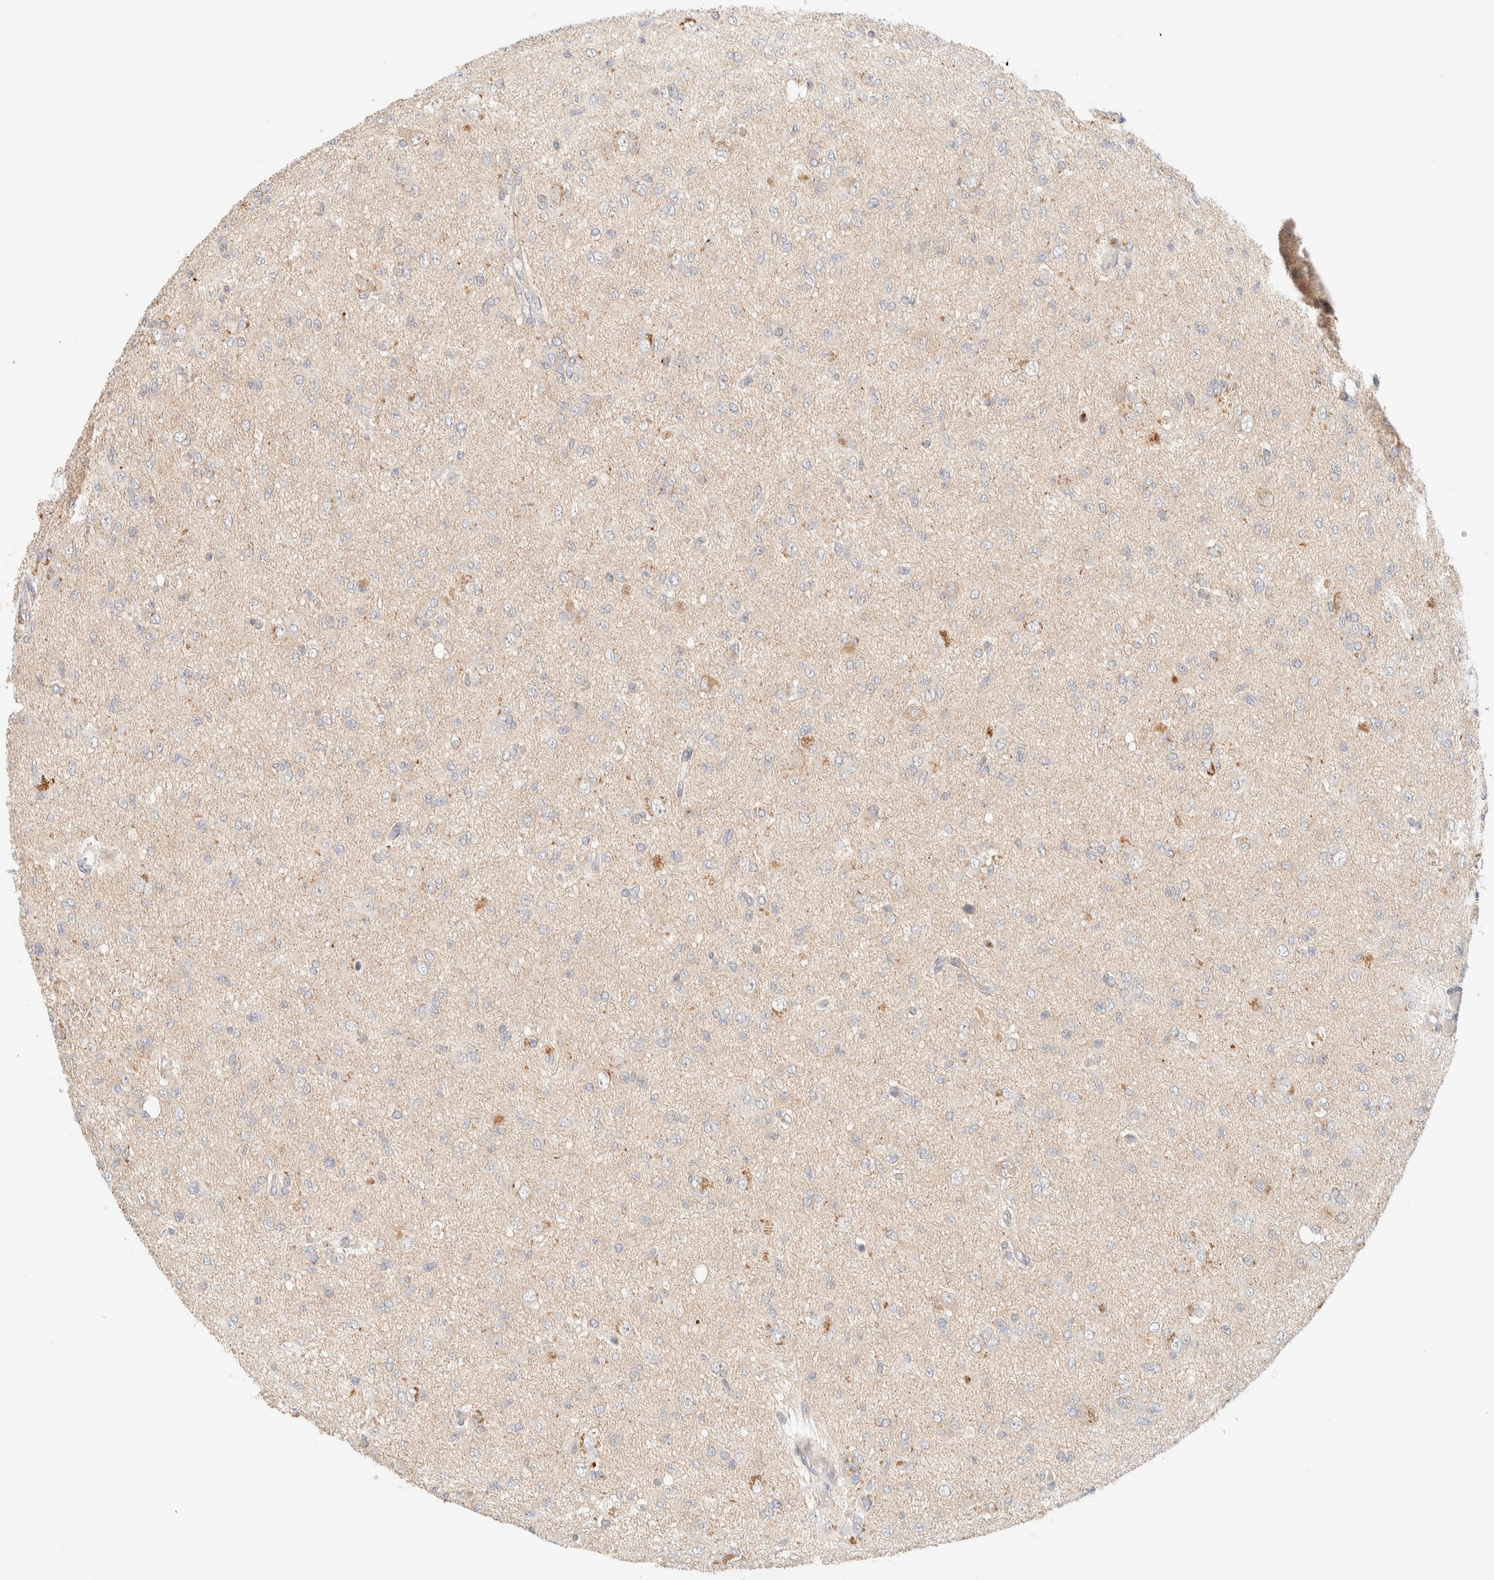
{"staining": {"intensity": "weak", "quantity": "<25%", "location": "cytoplasmic/membranous"}, "tissue": "glioma", "cell_type": "Tumor cells", "image_type": "cancer", "snomed": [{"axis": "morphology", "description": "Glioma, malignant, High grade"}, {"axis": "topography", "description": "Brain"}], "caption": "The immunohistochemistry (IHC) micrograph has no significant expression in tumor cells of glioma tissue.", "gene": "SGSM2", "patient": {"sex": "female", "age": 59}}